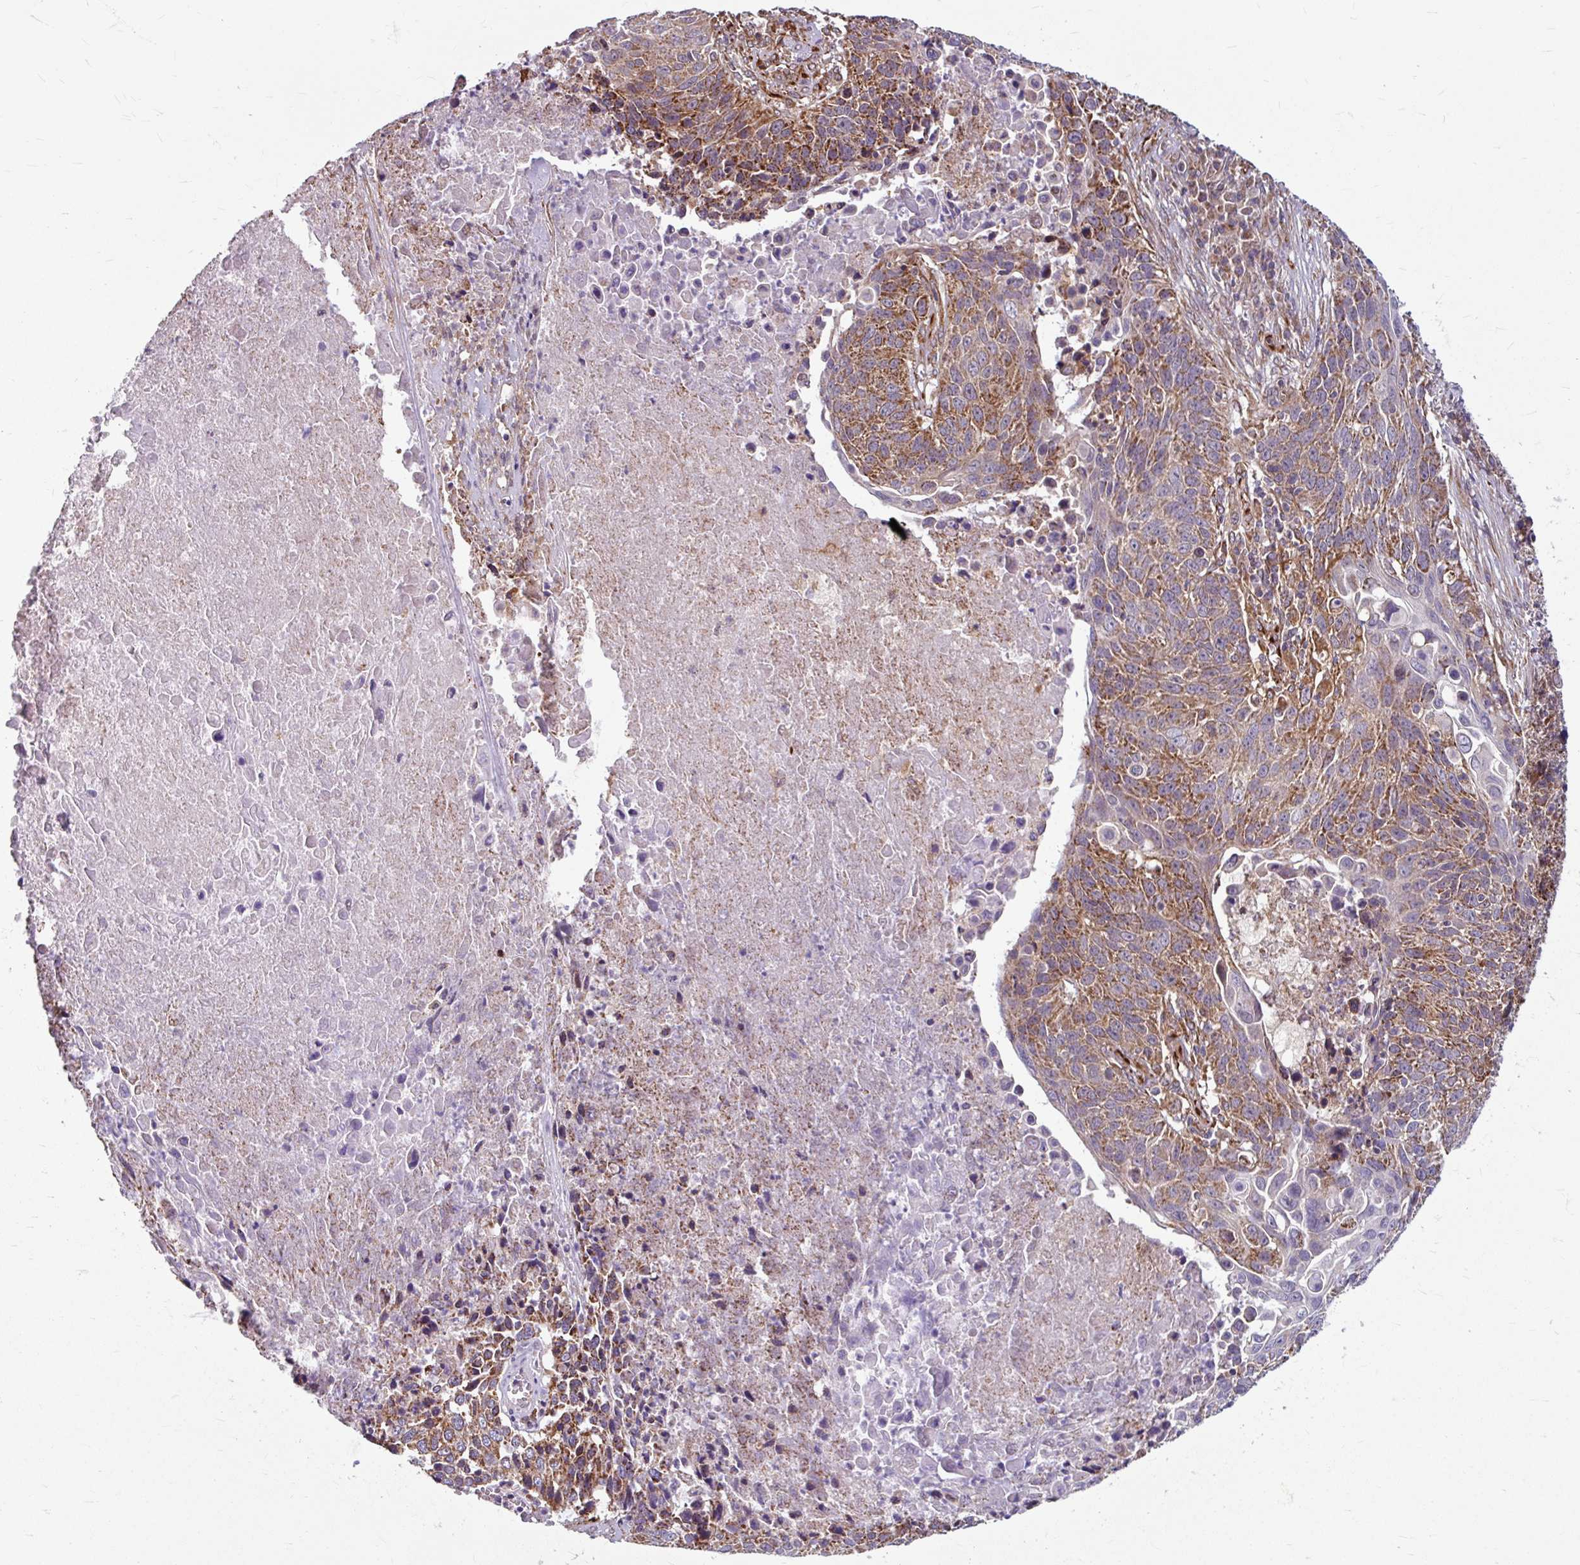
{"staining": {"intensity": "moderate", "quantity": ">75%", "location": "cytoplasmic/membranous"}, "tissue": "lung cancer", "cell_type": "Tumor cells", "image_type": "cancer", "snomed": [{"axis": "morphology", "description": "Squamous cell carcinoma, NOS"}, {"axis": "topography", "description": "Lung"}], "caption": "Human squamous cell carcinoma (lung) stained for a protein (brown) exhibits moderate cytoplasmic/membranous positive staining in approximately >75% of tumor cells.", "gene": "DAAM2", "patient": {"sex": "male", "age": 78}}